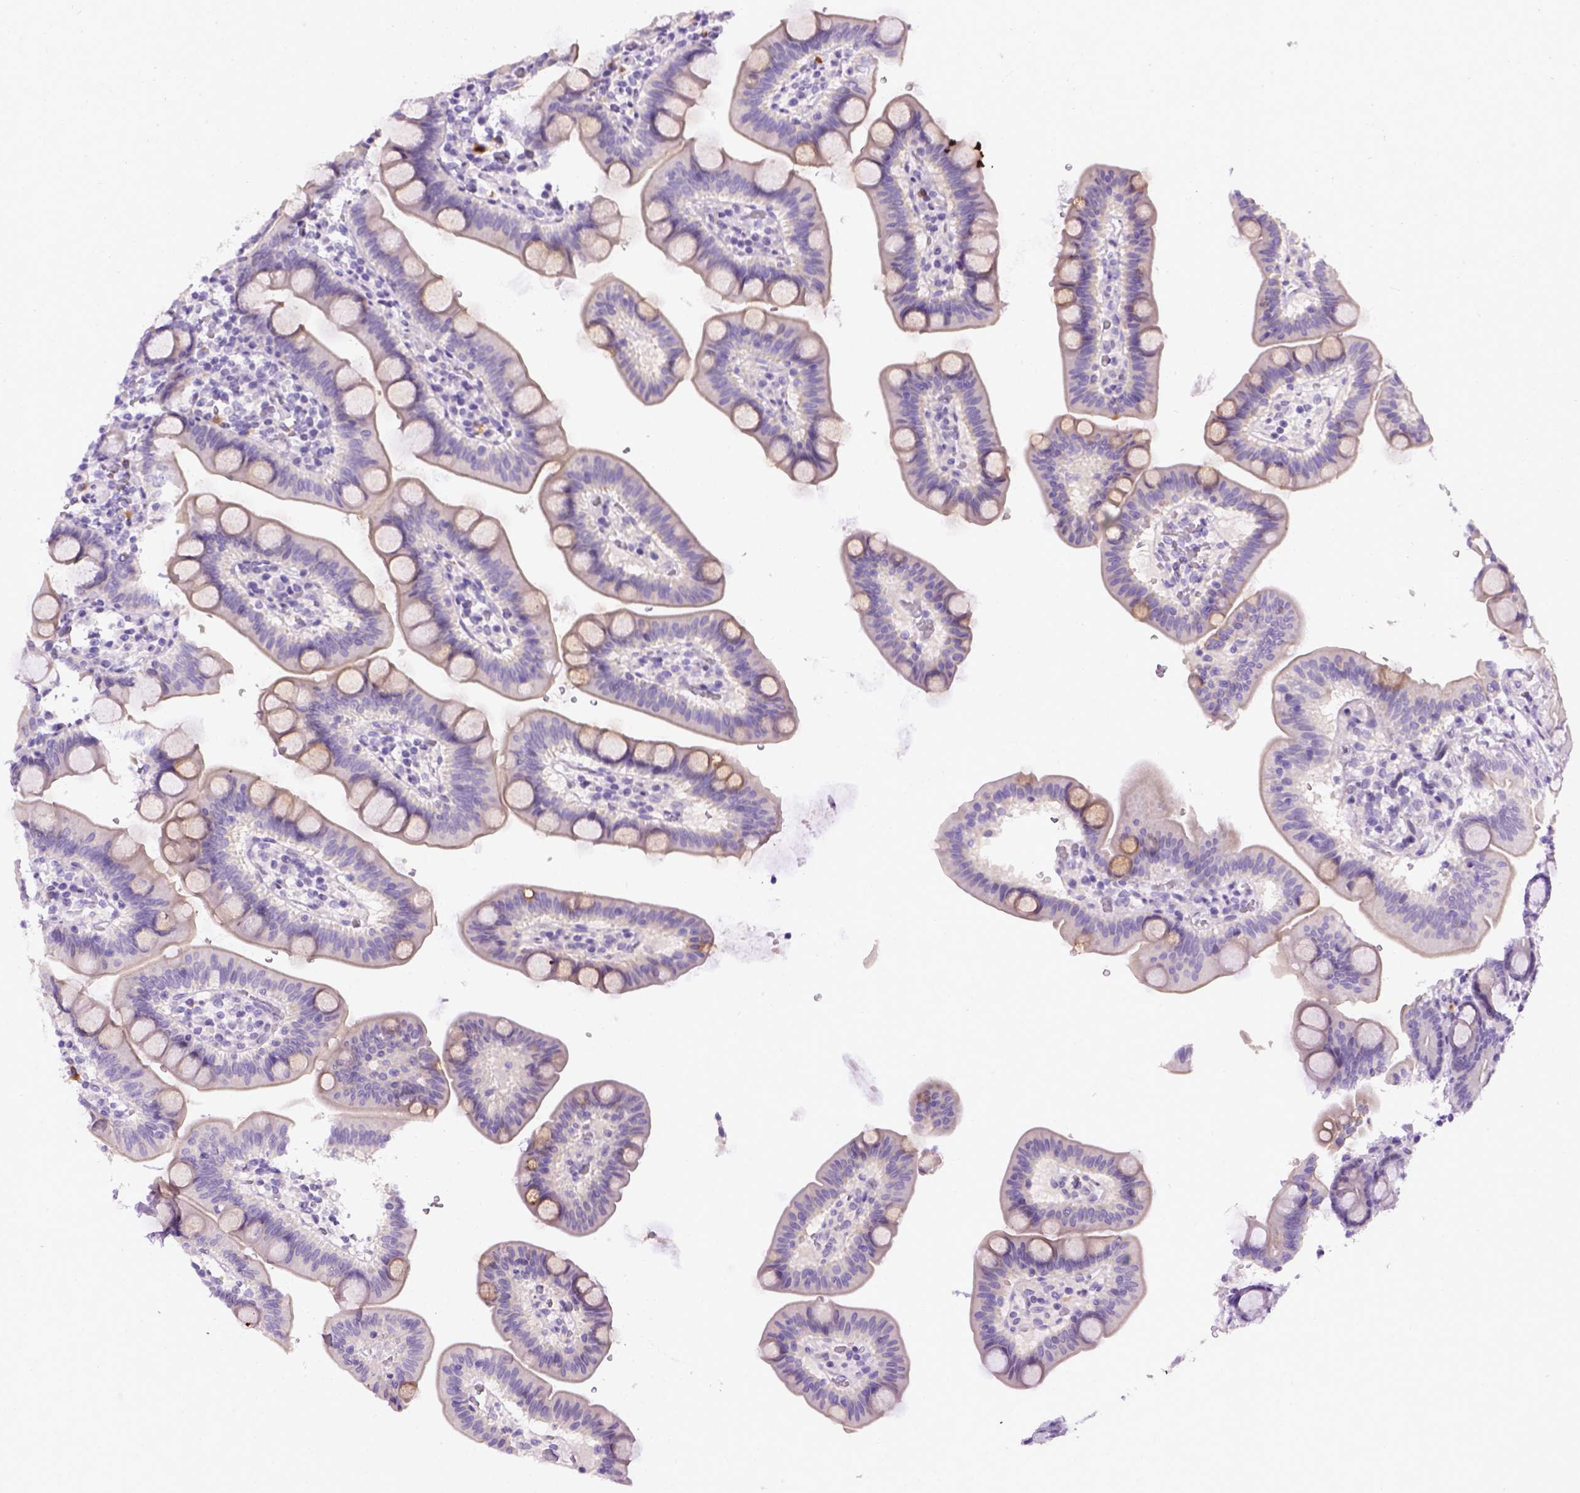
{"staining": {"intensity": "negative", "quantity": "none", "location": "none"}, "tissue": "duodenum", "cell_type": "Glandular cells", "image_type": "normal", "snomed": [{"axis": "morphology", "description": "Normal tissue, NOS"}, {"axis": "topography", "description": "Pancreas"}, {"axis": "topography", "description": "Duodenum"}], "caption": "Immunohistochemistry (IHC) of normal duodenum displays no staining in glandular cells. (Stains: DAB (3,3'-diaminobenzidine) immunohistochemistry (IHC) with hematoxylin counter stain, Microscopy: brightfield microscopy at high magnification).", "gene": "FAM184B", "patient": {"sex": "male", "age": 59}}